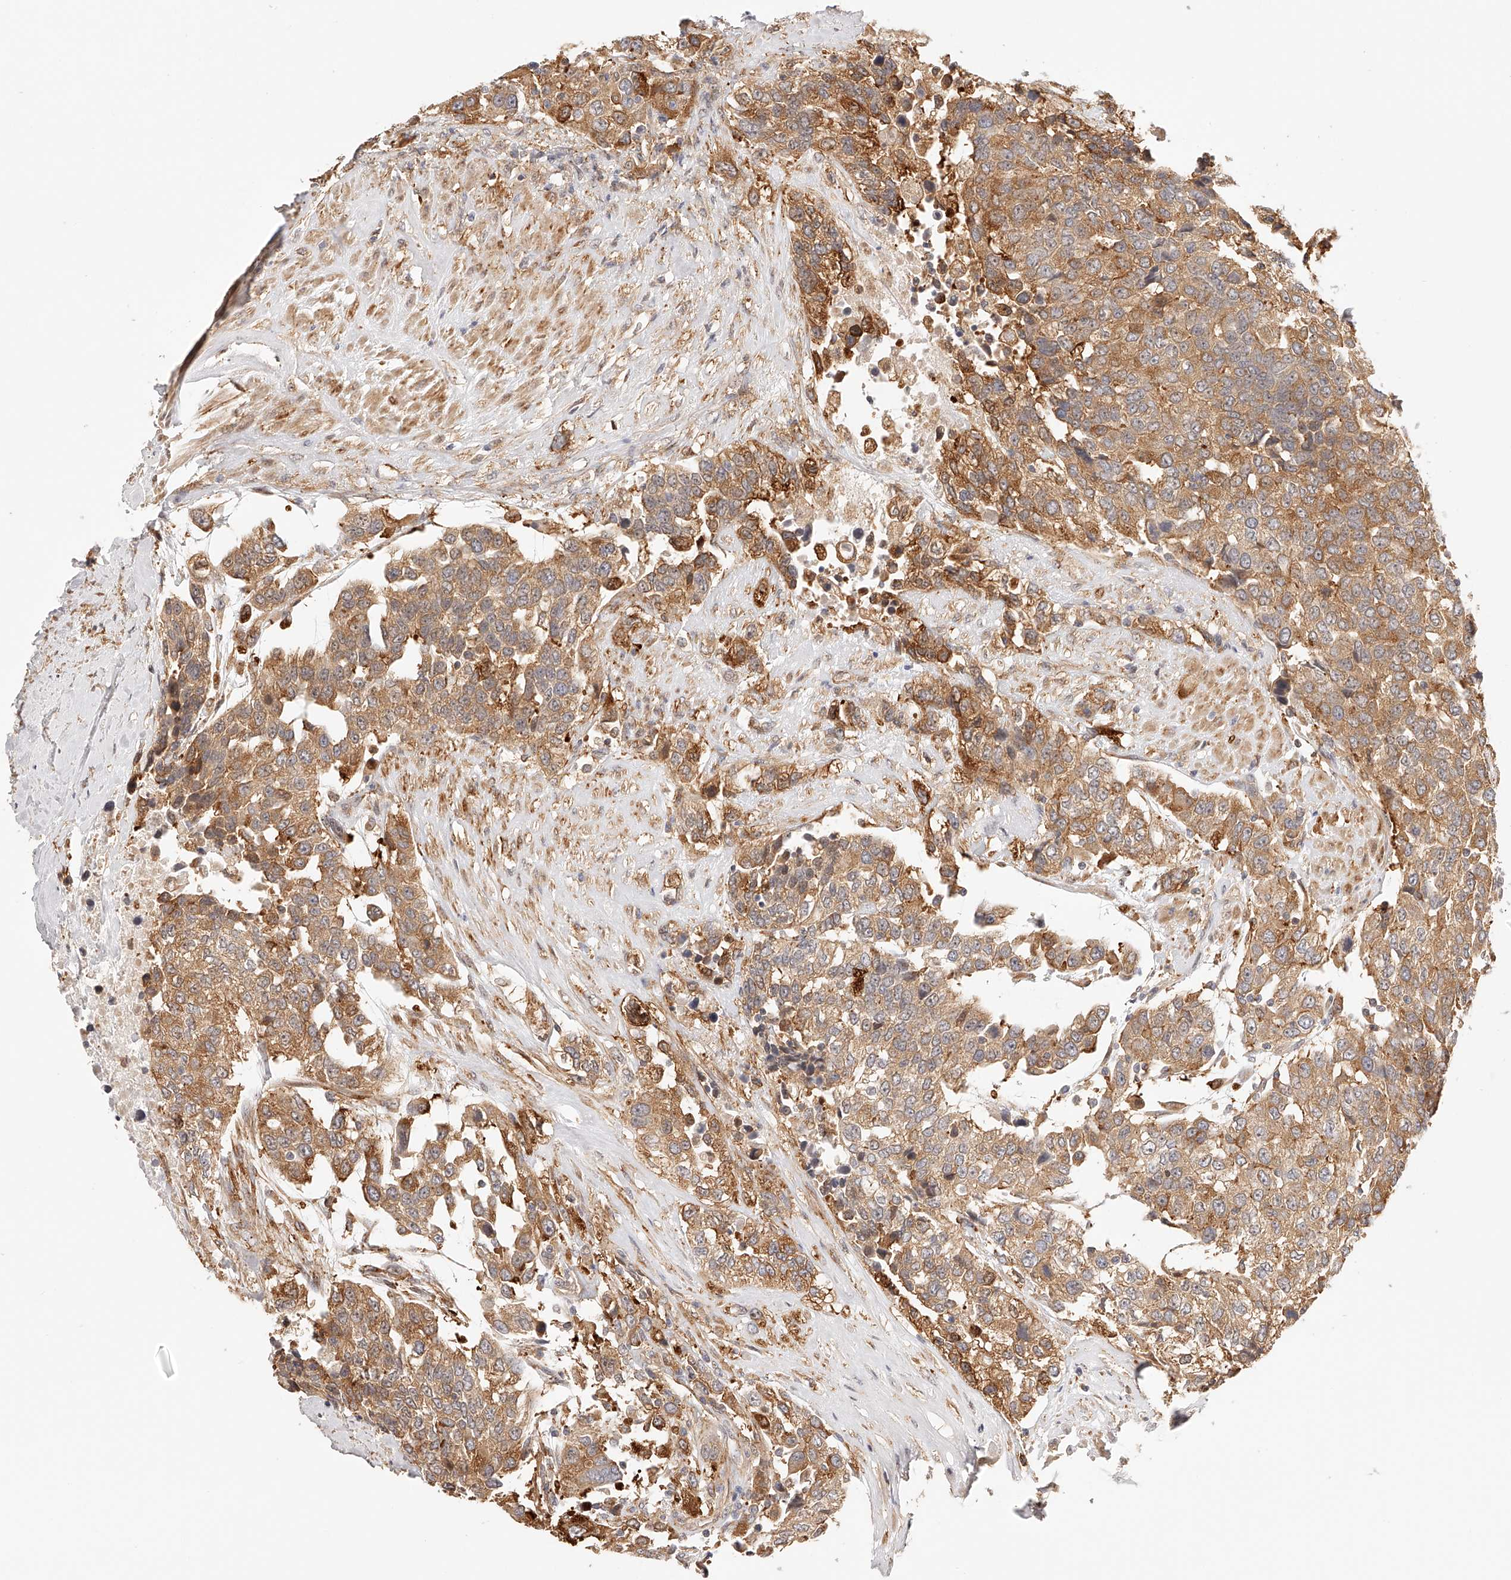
{"staining": {"intensity": "moderate", "quantity": ">75%", "location": "cytoplasmic/membranous"}, "tissue": "urothelial cancer", "cell_type": "Tumor cells", "image_type": "cancer", "snomed": [{"axis": "morphology", "description": "Urothelial carcinoma, High grade"}, {"axis": "topography", "description": "Urinary bladder"}], "caption": "The image shows a brown stain indicating the presence of a protein in the cytoplasmic/membranous of tumor cells in high-grade urothelial carcinoma.", "gene": "SYNC", "patient": {"sex": "female", "age": 80}}